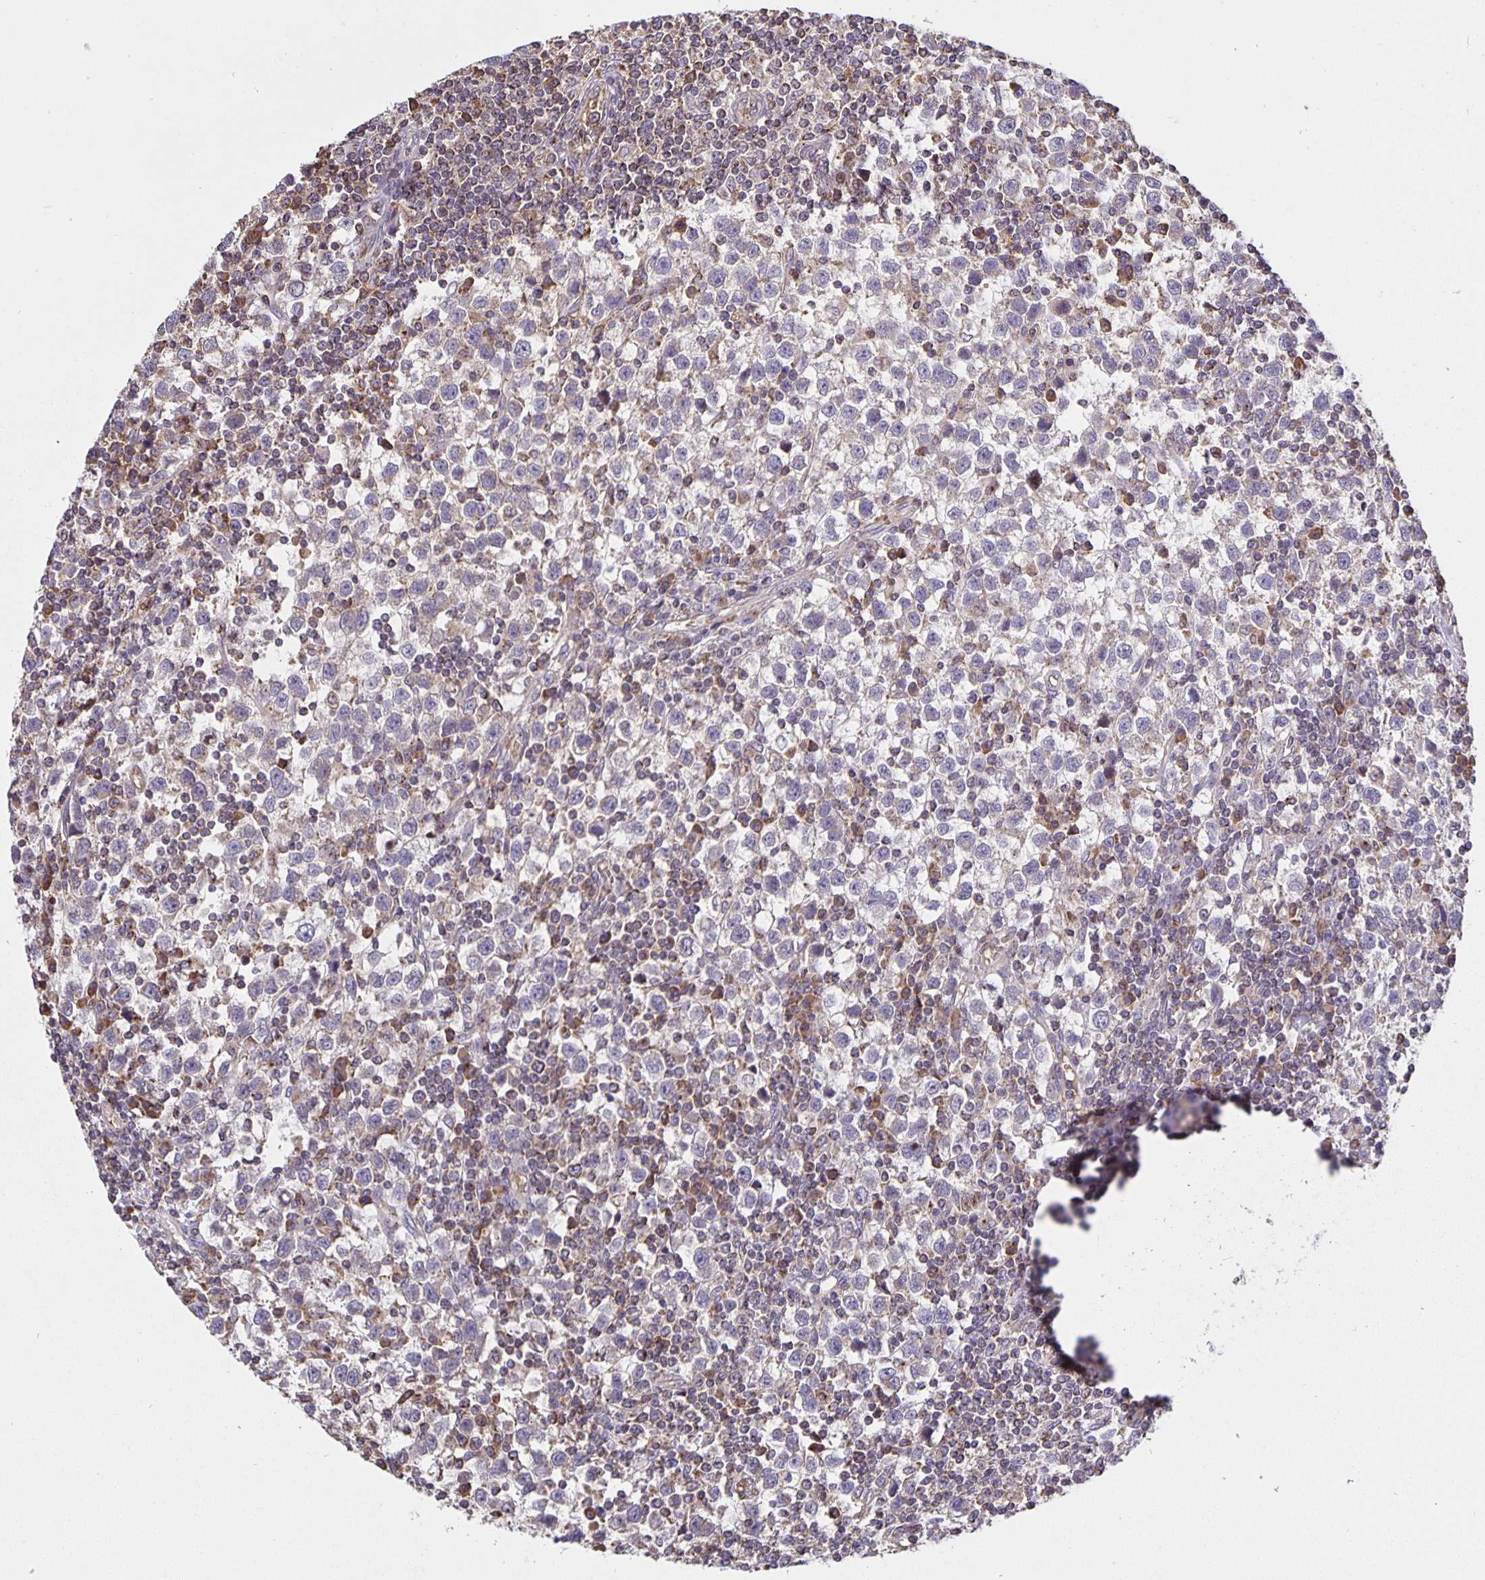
{"staining": {"intensity": "weak", "quantity": "<25%", "location": "cytoplasmic/membranous"}, "tissue": "testis cancer", "cell_type": "Tumor cells", "image_type": "cancer", "snomed": [{"axis": "morphology", "description": "Seminoma, NOS"}, {"axis": "topography", "description": "Testis"}], "caption": "Immunohistochemical staining of testis cancer demonstrates no significant expression in tumor cells. (DAB (3,3'-diaminobenzidine) IHC visualized using brightfield microscopy, high magnification).", "gene": "TMEM71", "patient": {"sex": "male", "age": 34}}